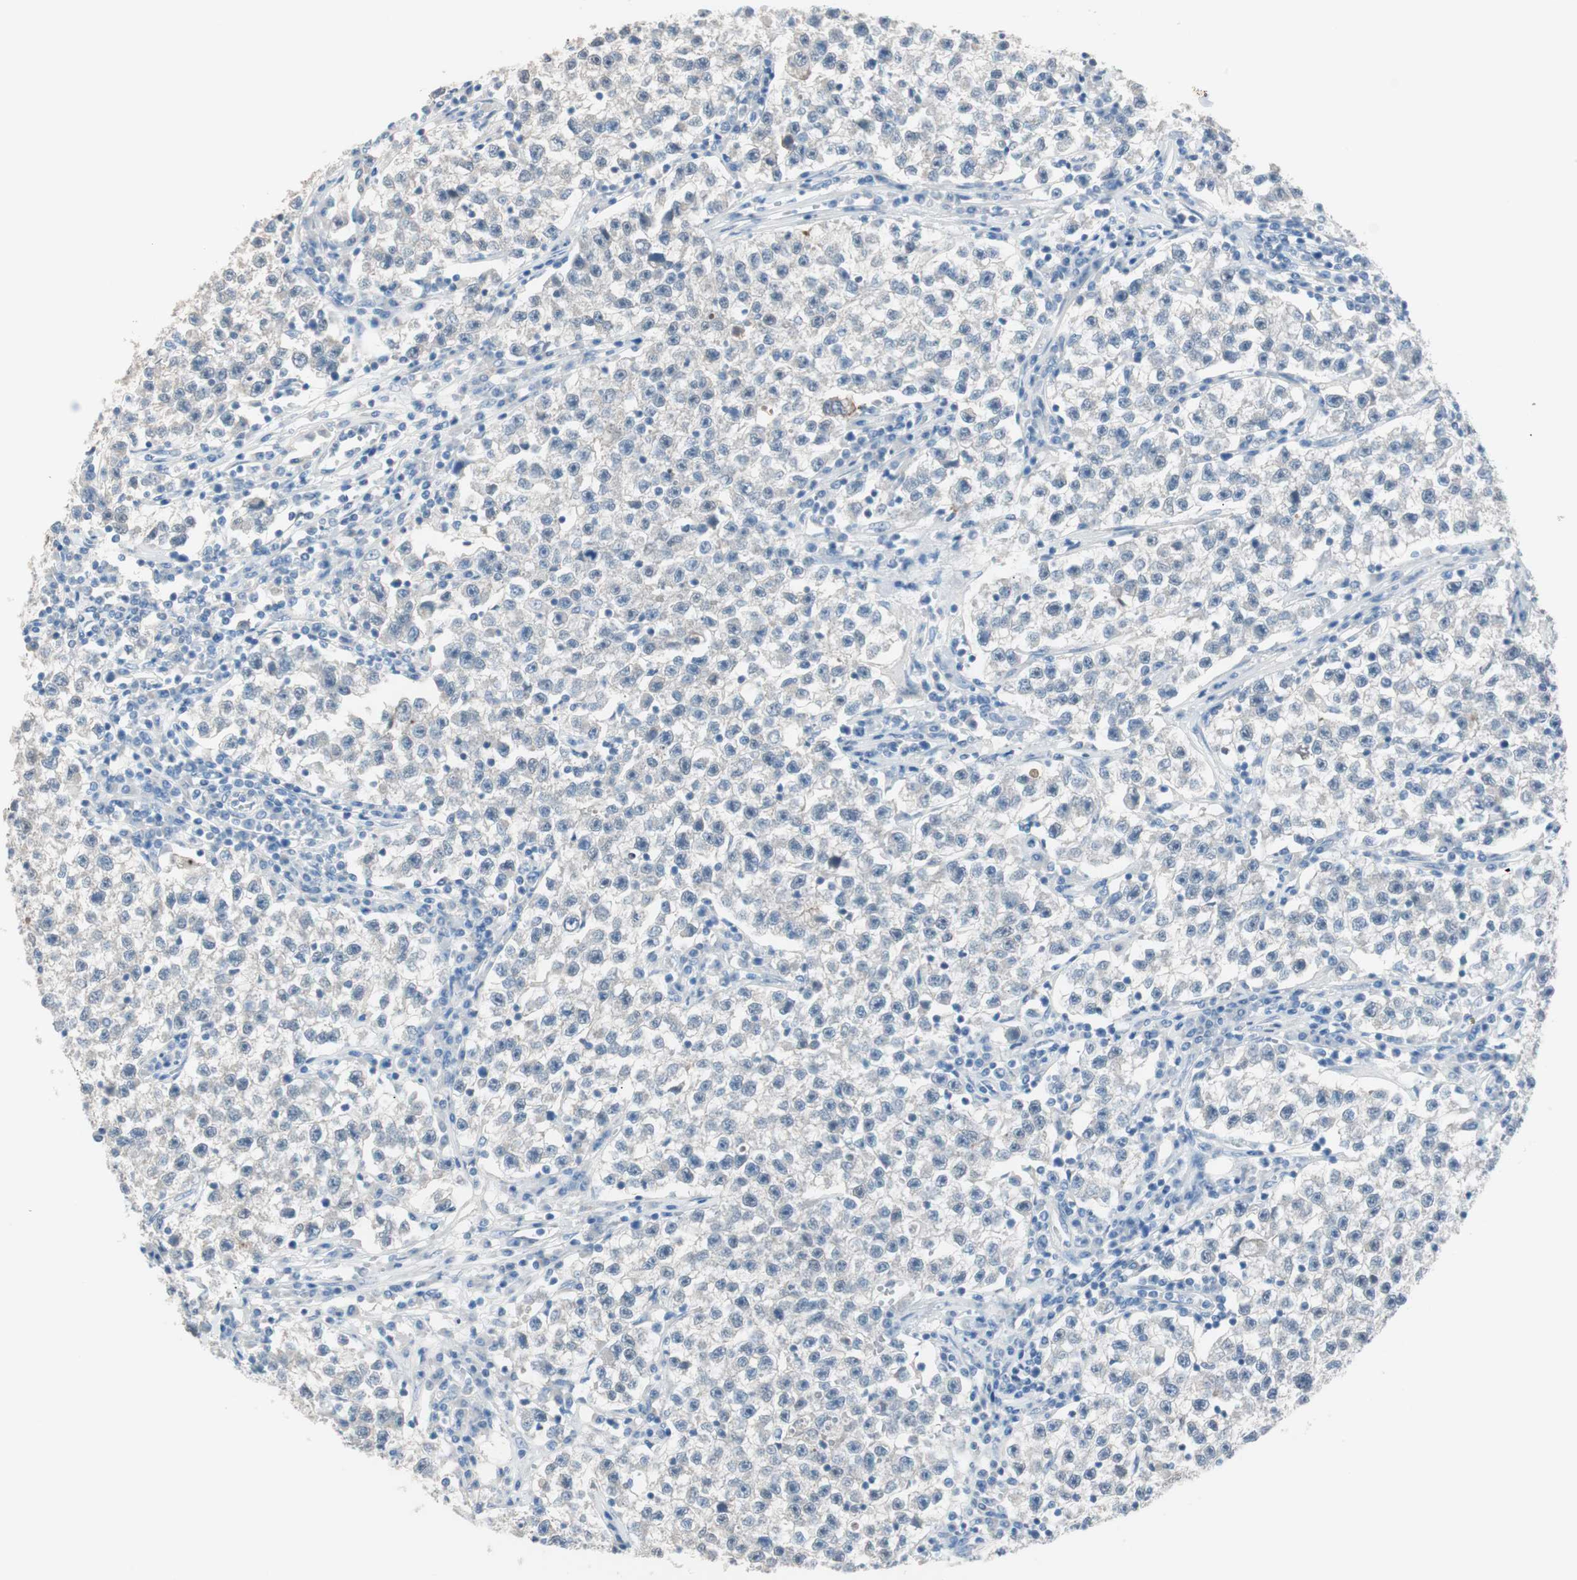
{"staining": {"intensity": "negative", "quantity": "none", "location": "none"}, "tissue": "testis cancer", "cell_type": "Tumor cells", "image_type": "cancer", "snomed": [{"axis": "morphology", "description": "Seminoma, NOS"}, {"axis": "topography", "description": "Testis"}], "caption": "This is an immunohistochemistry micrograph of testis cancer (seminoma). There is no expression in tumor cells.", "gene": "VIL1", "patient": {"sex": "male", "age": 22}}